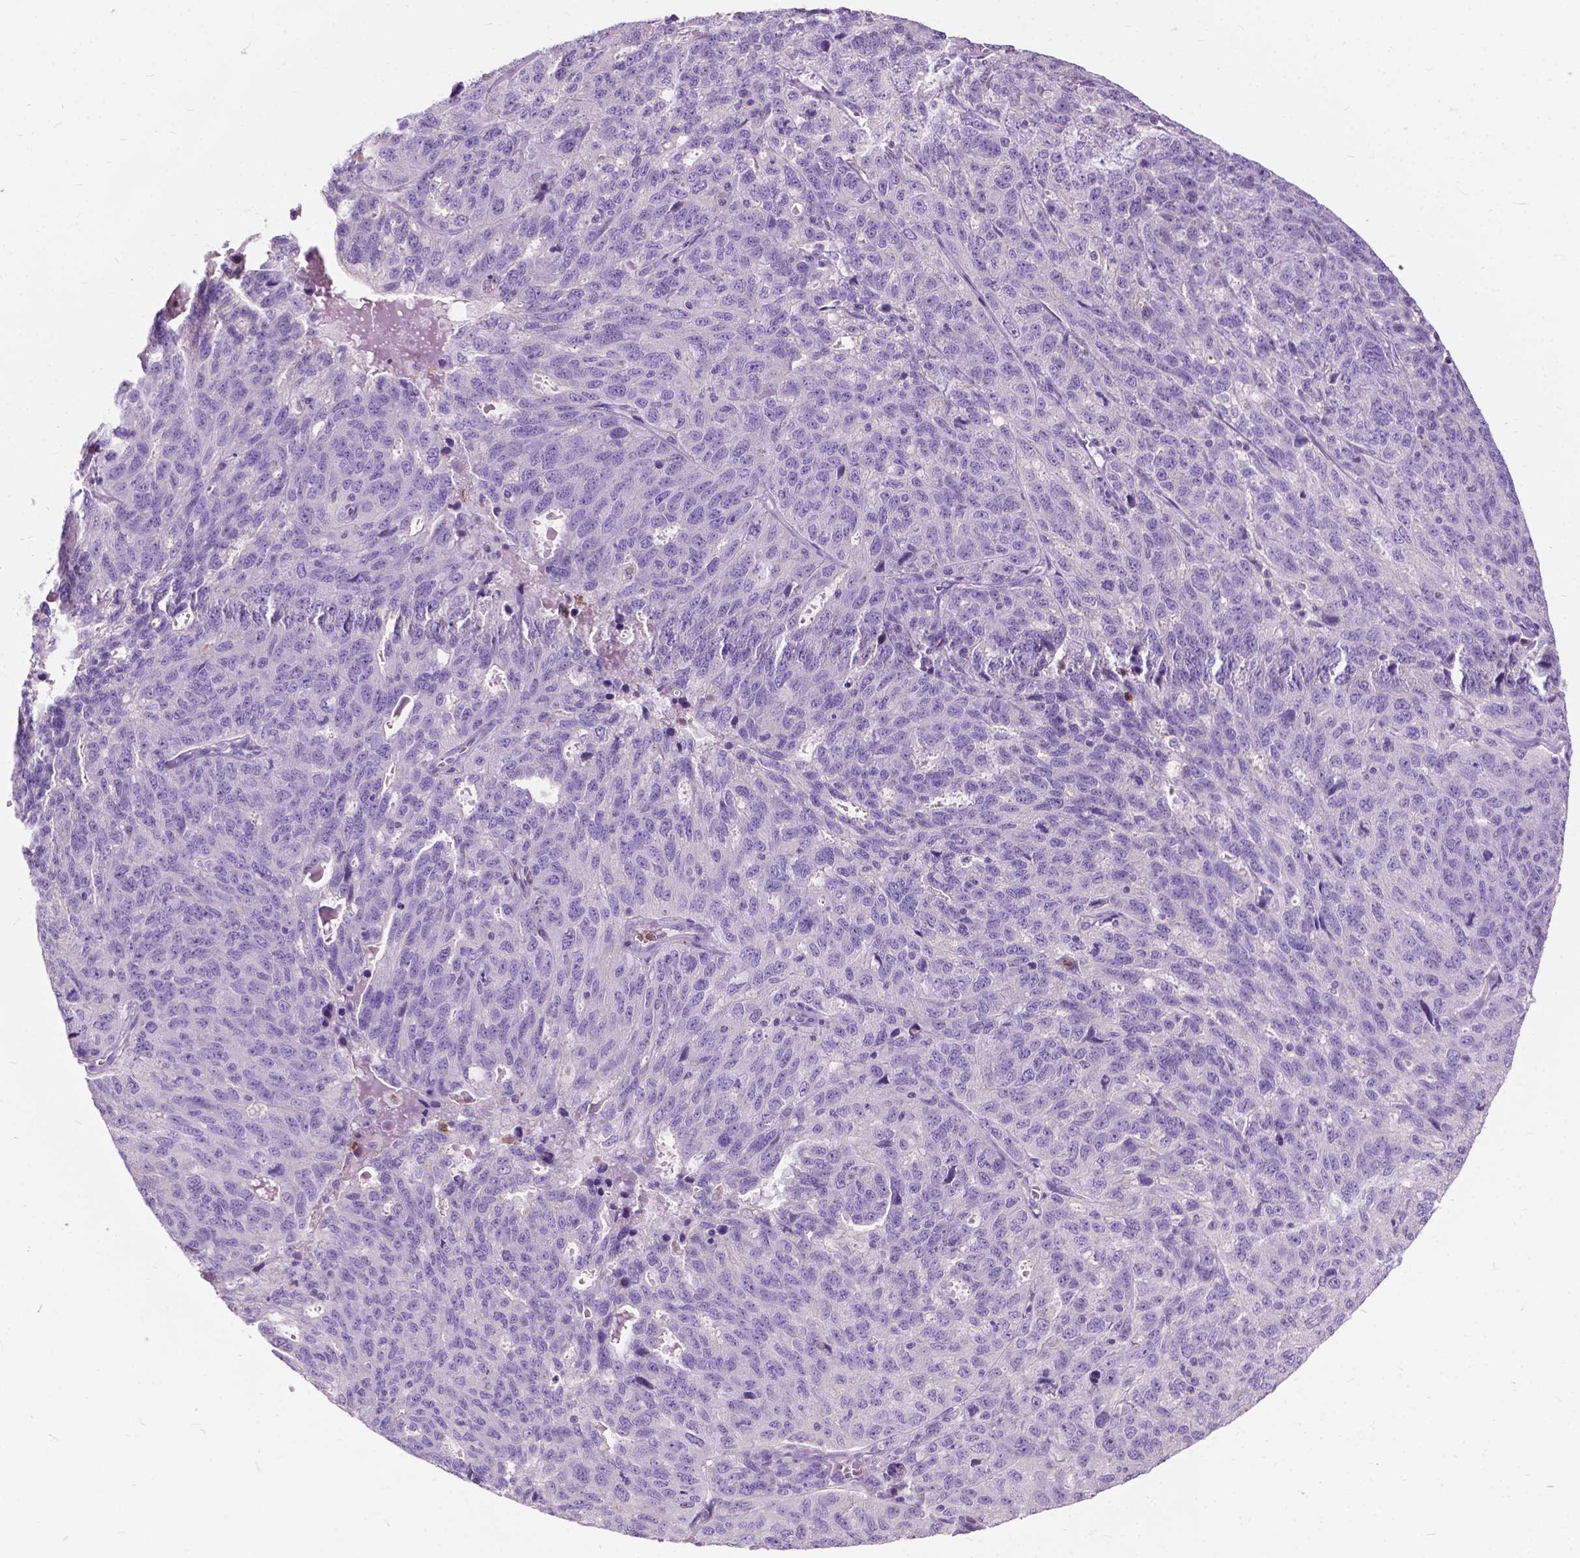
{"staining": {"intensity": "negative", "quantity": "none", "location": "none"}, "tissue": "ovarian cancer", "cell_type": "Tumor cells", "image_type": "cancer", "snomed": [{"axis": "morphology", "description": "Cystadenocarcinoma, serous, NOS"}, {"axis": "topography", "description": "Ovary"}], "caption": "This photomicrograph is of ovarian serous cystadenocarcinoma stained with IHC to label a protein in brown with the nuclei are counter-stained blue. There is no expression in tumor cells.", "gene": "PRR35", "patient": {"sex": "female", "age": 71}}